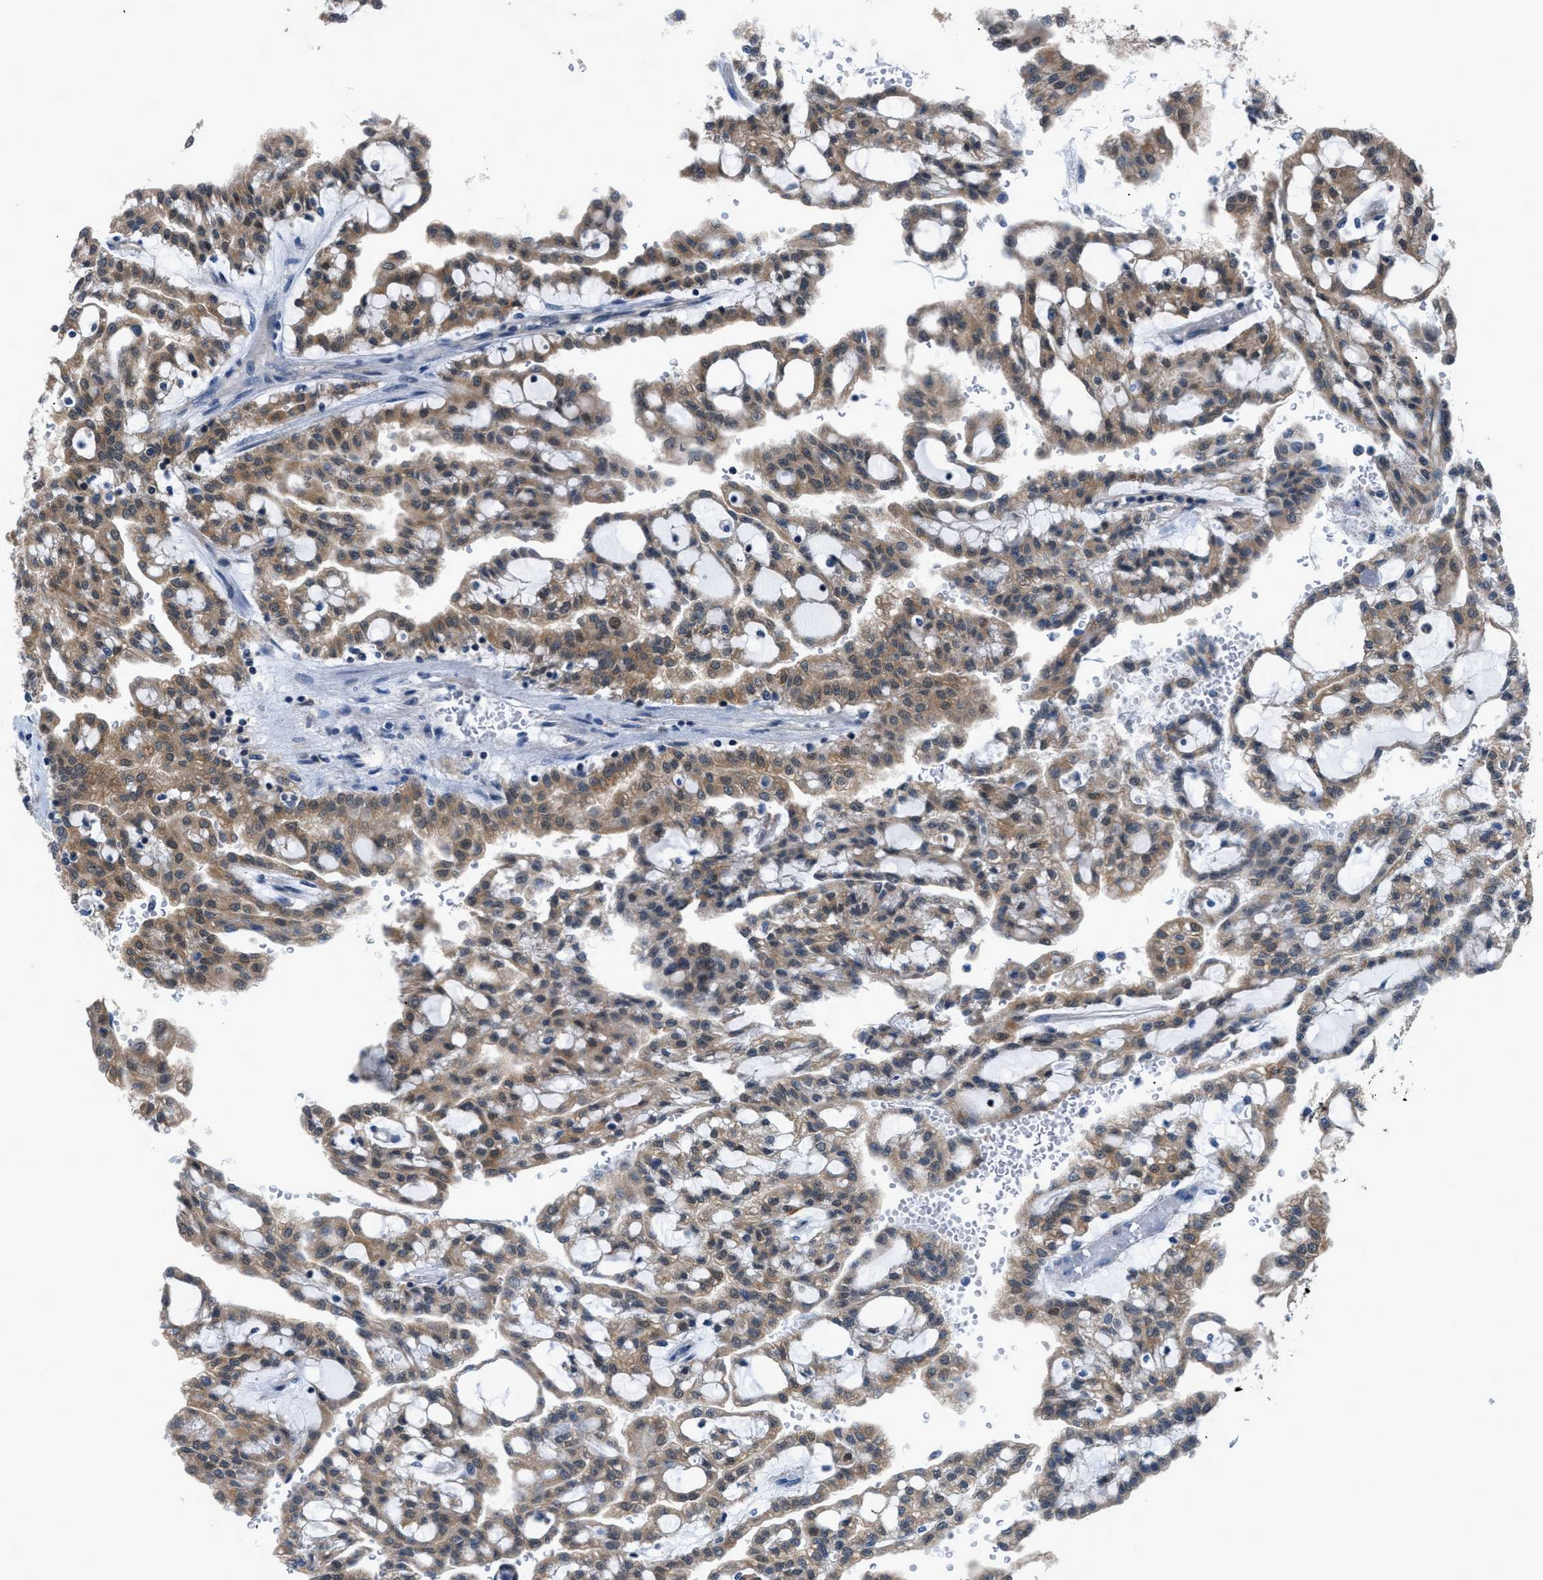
{"staining": {"intensity": "moderate", "quantity": ">75%", "location": "cytoplasmic/membranous"}, "tissue": "renal cancer", "cell_type": "Tumor cells", "image_type": "cancer", "snomed": [{"axis": "morphology", "description": "Adenocarcinoma, NOS"}, {"axis": "topography", "description": "Kidney"}], "caption": "About >75% of tumor cells in human adenocarcinoma (renal) demonstrate moderate cytoplasmic/membranous protein positivity as visualized by brown immunohistochemical staining.", "gene": "TMEM45B", "patient": {"sex": "male", "age": 63}}